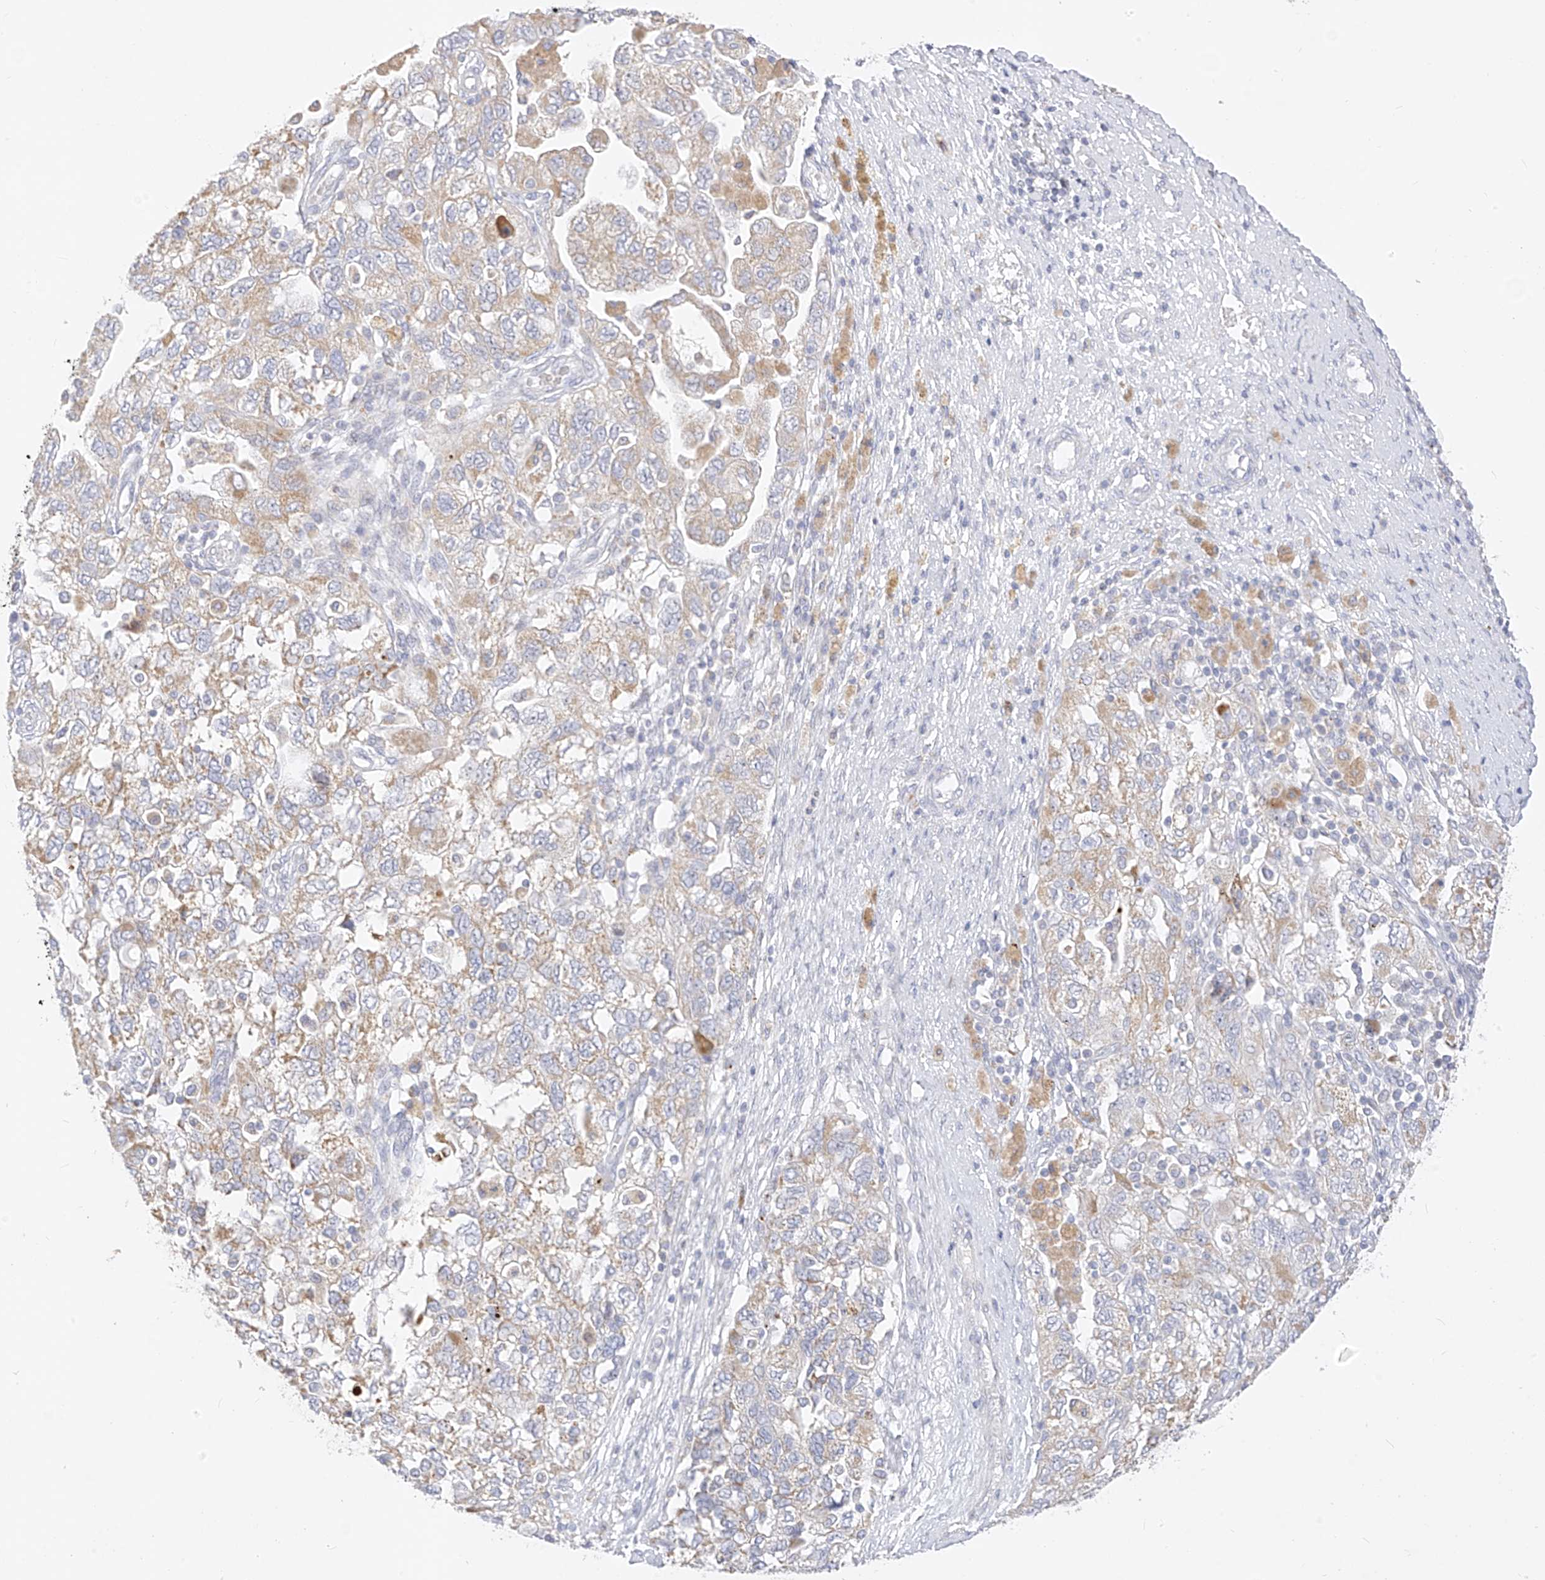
{"staining": {"intensity": "weak", "quantity": "25%-75%", "location": "cytoplasmic/membranous"}, "tissue": "ovarian cancer", "cell_type": "Tumor cells", "image_type": "cancer", "snomed": [{"axis": "morphology", "description": "Carcinoma, NOS"}, {"axis": "morphology", "description": "Cystadenocarcinoma, serous, NOS"}, {"axis": "topography", "description": "Ovary"}], "caption": "The immunohistochemical stain shows weak cytoplasmic/membranous staining in tumor cells of ovarian cancer tissue.", "gene": "ZNF404", "patient": {"sex": "female", "age": 69}}